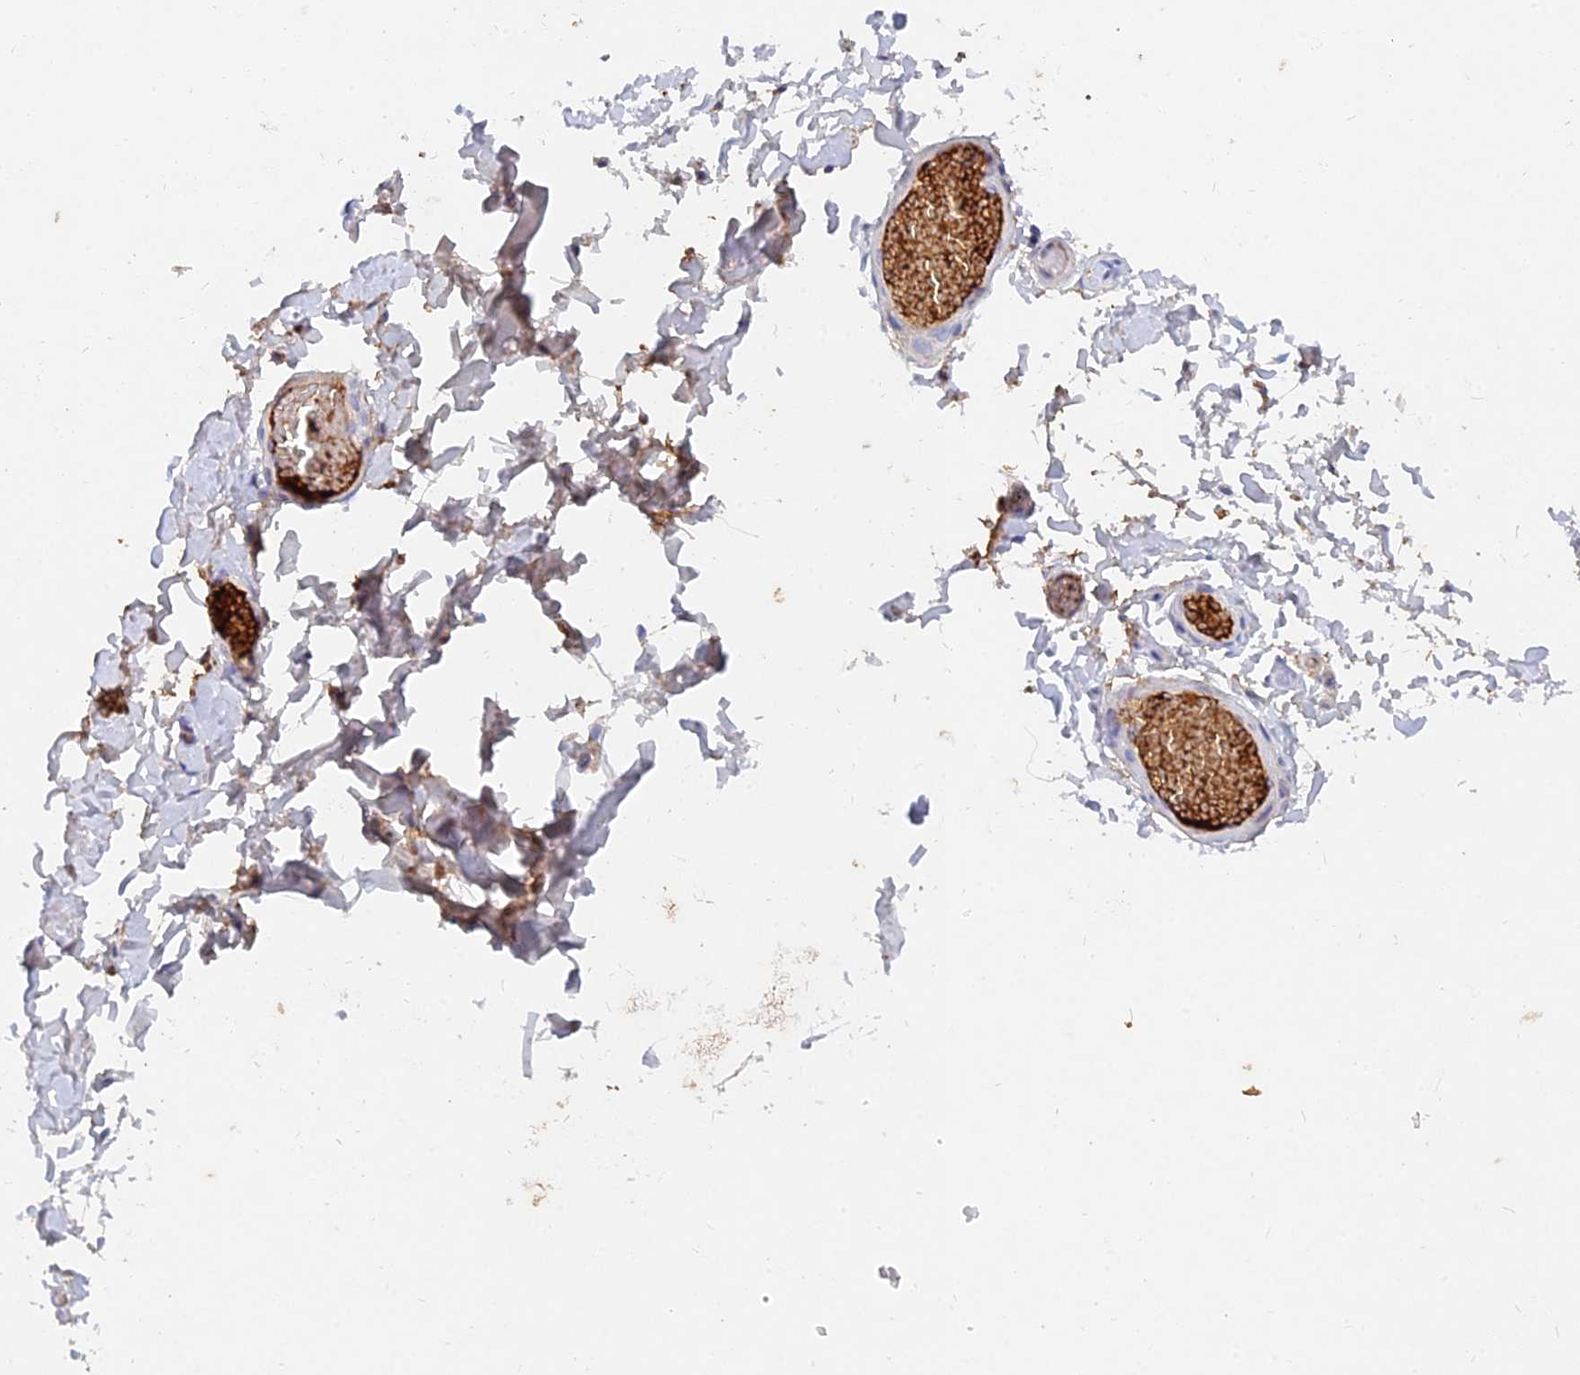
{"staining": {"intensity": "weak", "quantity": ">75%", "location": "cytoplasmic/membranous"}, "tissue": "adipose tissue", "cell_type": "Adipocytes", "image_type": "normal", "snomed": [{"axis": "morphology", "description": "Normal tissue, NOS"}, {"axis": "topography", "description": "Adipose tissue"}, {"axis": "topography", "description": "Vascular tissue"}, {"axis": "topography", "description": "Peripheral nerve tissue"}], "caption": "Immunohistochemical staining of unremarkable human adipose tissue reveals low levels of weak cytoplasmic/membranous expression in about >75% of adipocytes.", "gene": "MROH1", "patient": {"sex": "male", "age": 25}}